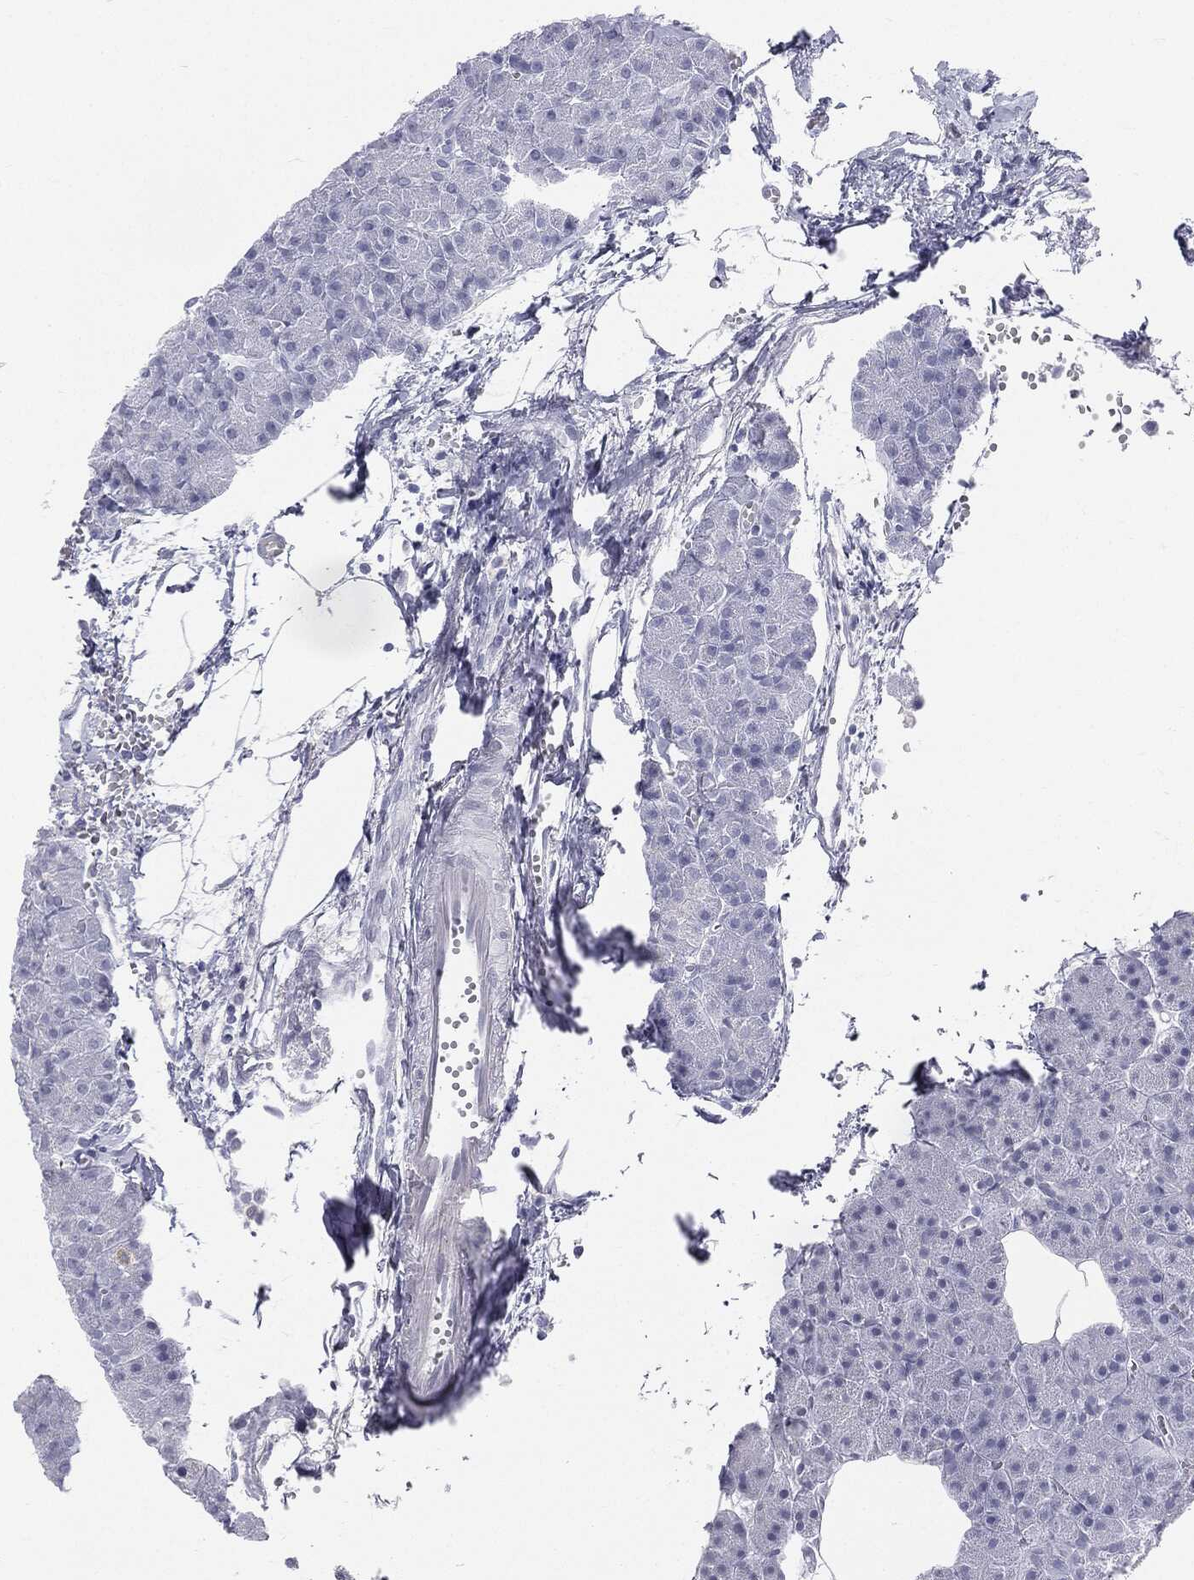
{"staining": {"intensity": "negative", "quantity": "none", "location": "none"}, "tissue": "pancreas", "cell_type": "Exocrine glandular cells", "image_type": "normal", "snomed": [{"axis": "morphology", "description": "Normal tissue, NOS"}, {"axis": "topography", "description": "Pancreas"}], "caption": "Immunohistochemistry (IHC) histopathology image of unremarkable pancreas: pancreas stained with DAB (3,3'-diaminobenzidine) displays no significant protein expression in exocrine glandular cells.", "gene": "MLLT10", "patient": {"sex": "male", "age": 61}}